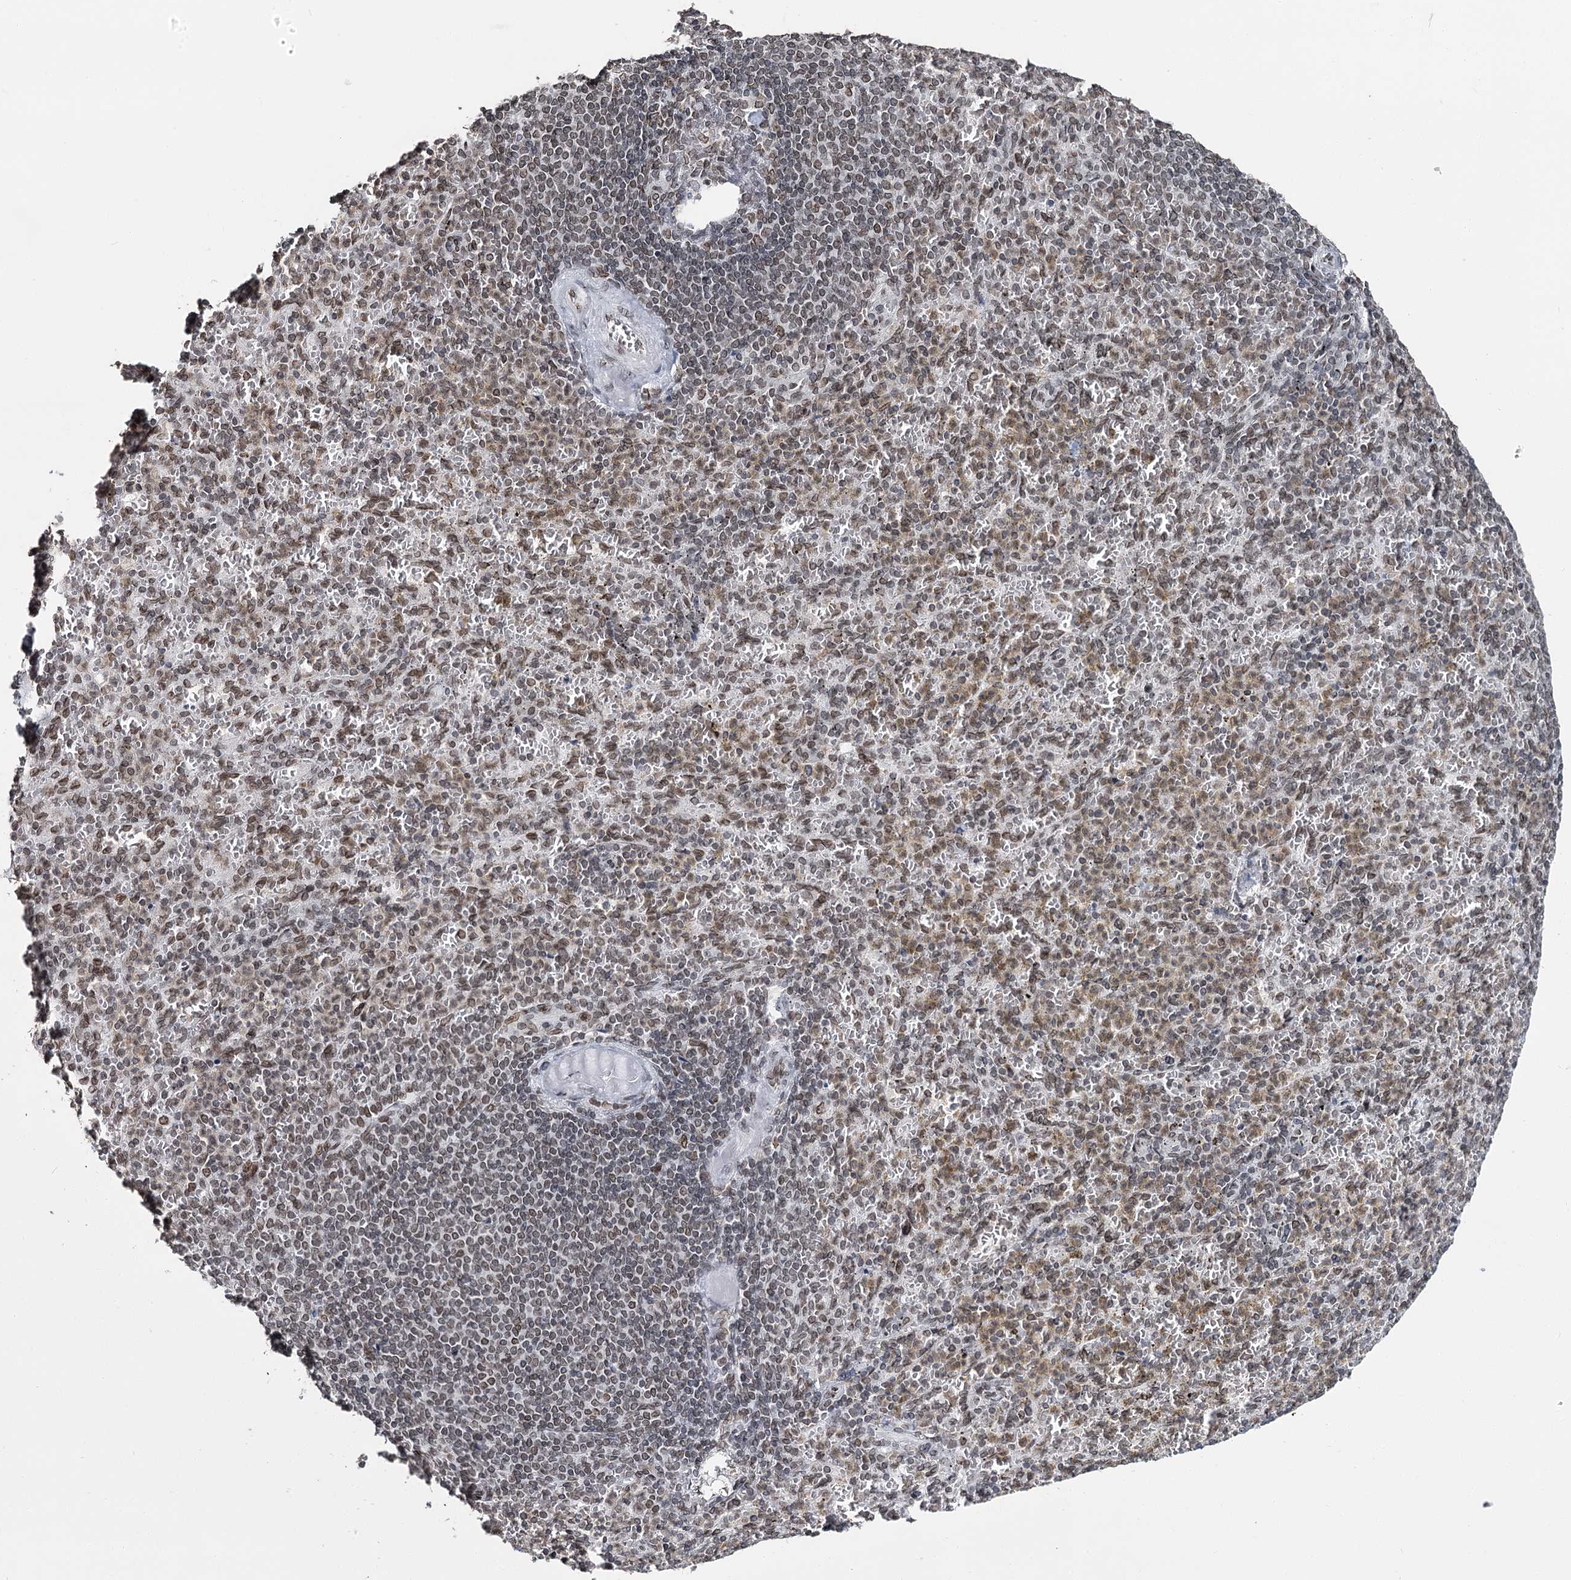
{"staining": {"intensity": "weak", "quantity": "25%-75%", "location": "nuclear"}, "tissue": "spleen", "cell_type": "Cells in red pulp", "image_type": "normal", "snomed": [{"axis": "morphology", "description": "Normal tissue, NOS"}, {"axis": "topography", "description": "Spleen"}], "caption": "Normal spleen demonstrates weak nuclear staining in about 25%-75% of cells in red pulp.", "gene": "KIAA0930", "patient": {"sex": "female", "age": 74}}